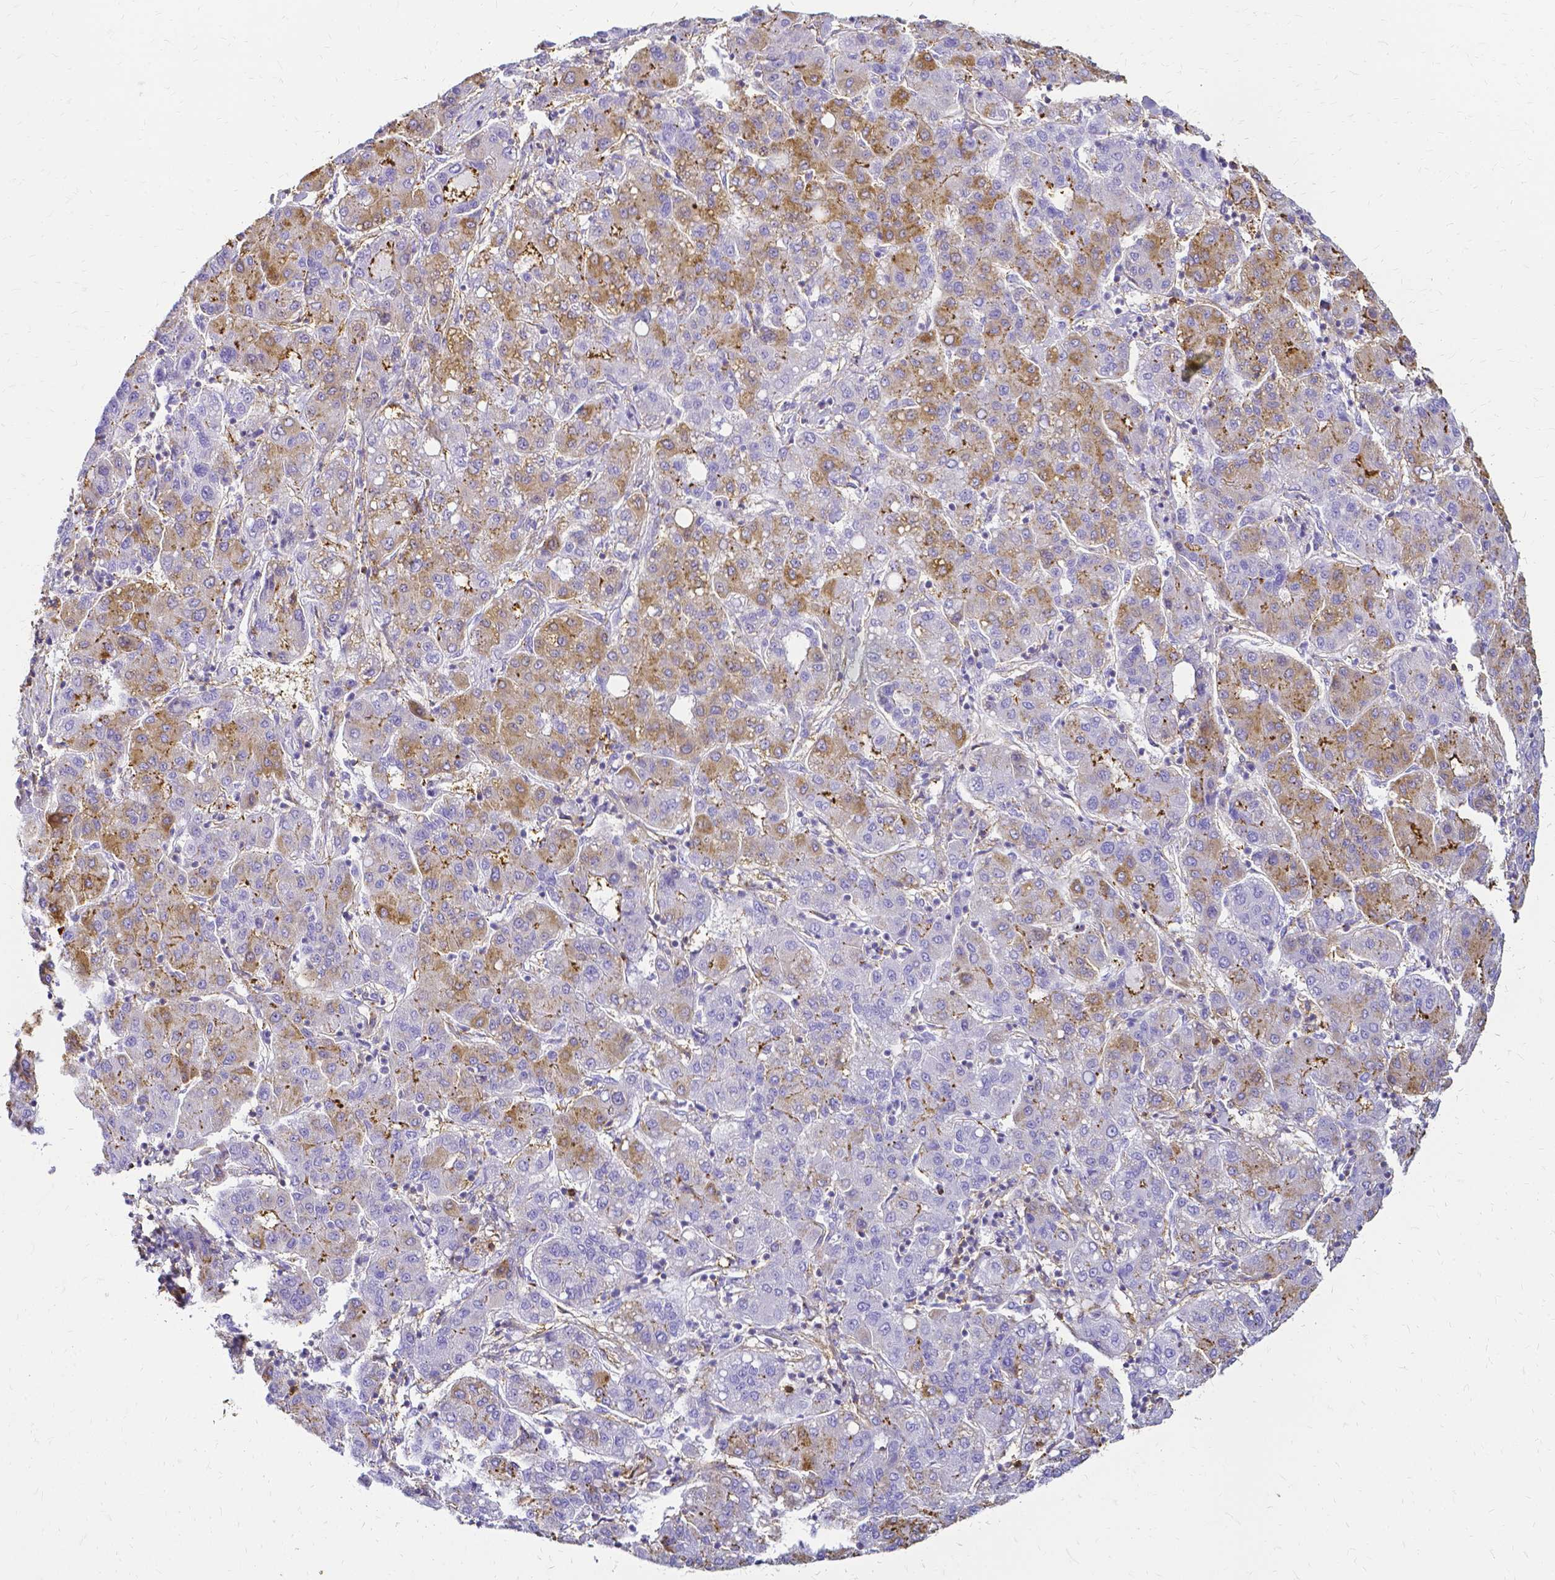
{"staining": {"intensity": "moderate", "quantity": "25%-75%", "location": "cytoplasmic/membranous"}, "tissue": "liver cancer", "cell_type": "Tumor cells", "image_type": "cancer", "snomed": [{"axis": "morphology", "description": "Carcinoma, Hepatocellular, NOS"}, {"axis": "topography", "description": "Liver"}], "caption": "Liver cancer (hepatocellular carcinoma) stained with a protein marker exhibits moderate staining in tumor cells.", "gene": "HSPA12A", "patient": {"sex": "male", "age": 65}}